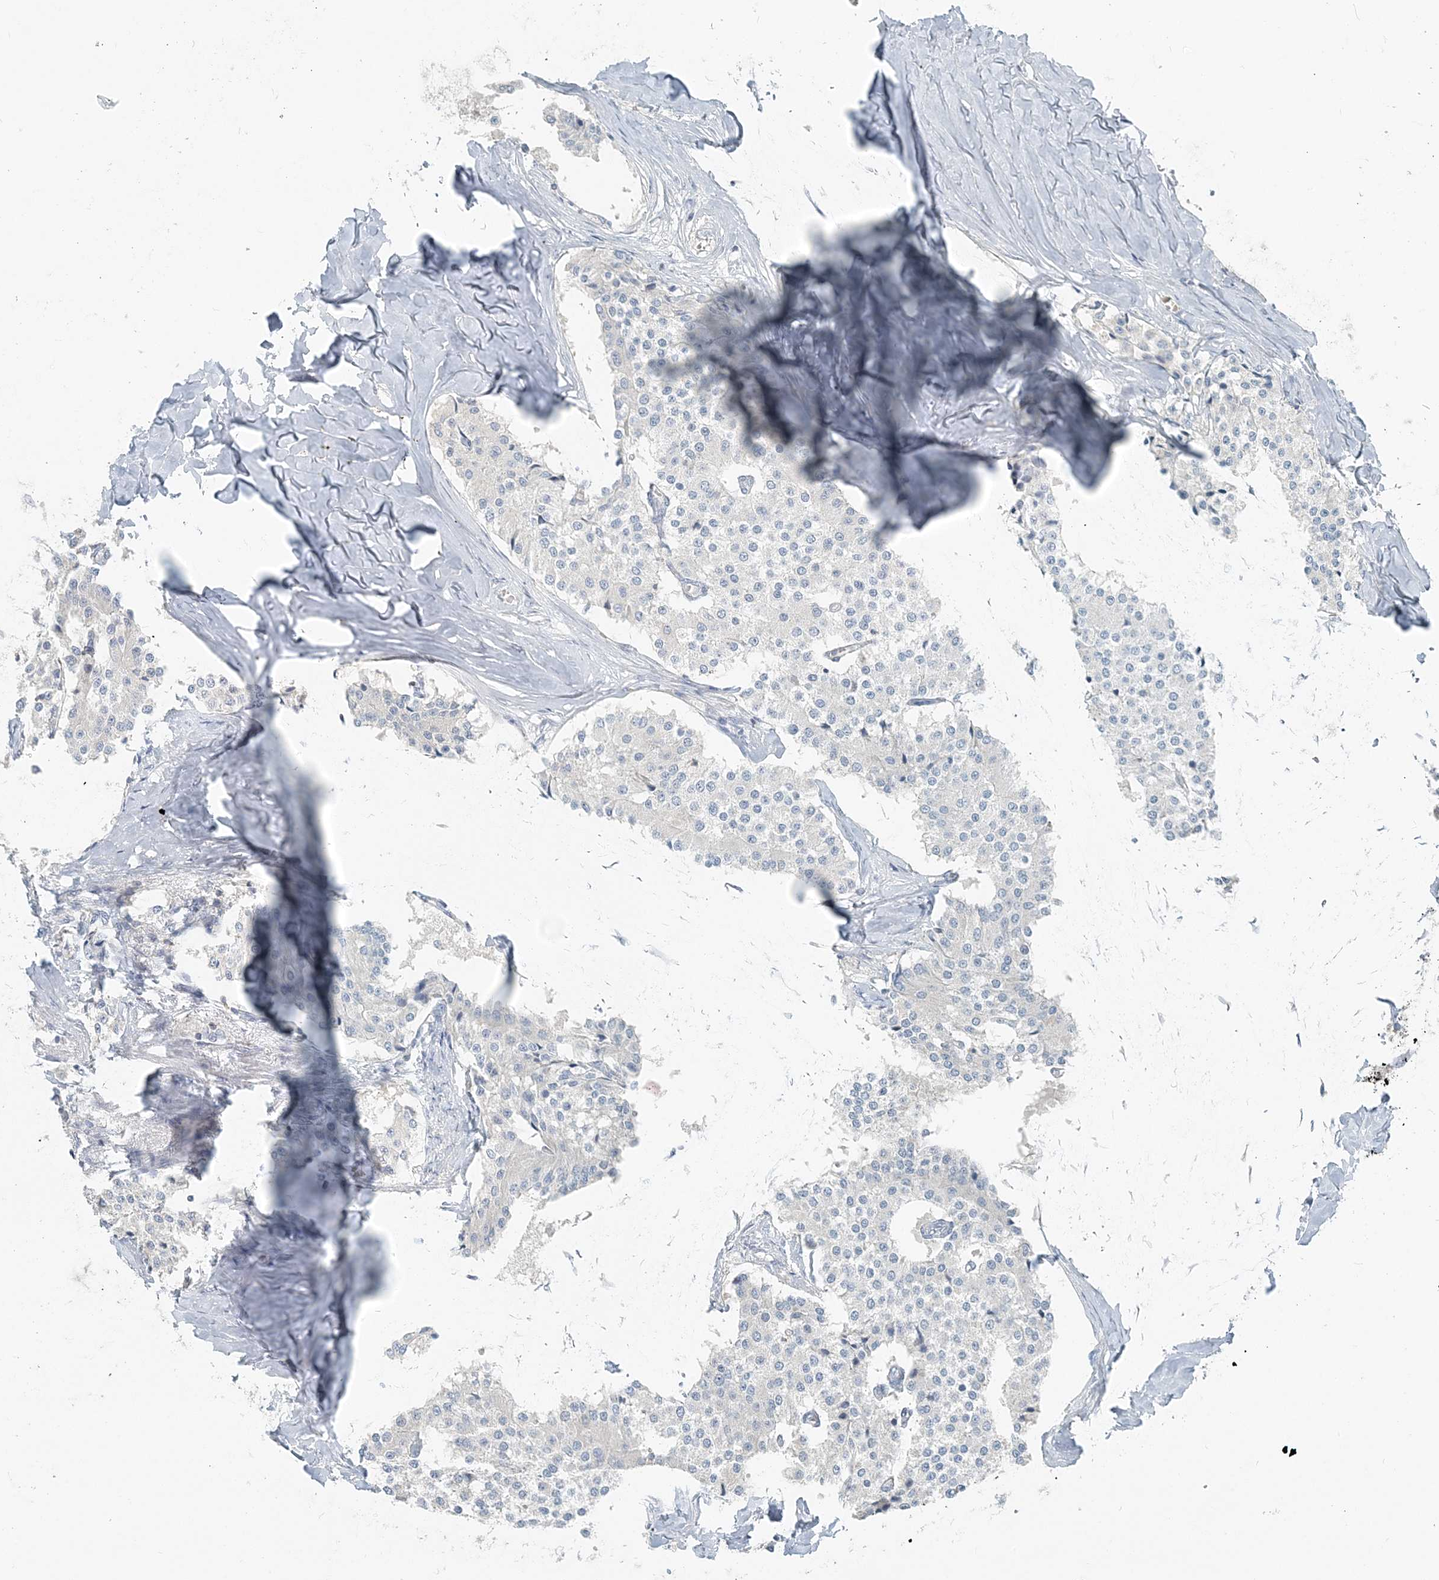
{"staining": {"intensity": "negative", "quantity": "none", "location": "none"}, "tissue": "carcinoid", "cell_type": "Tumor cells", "image_type": "cancer", "snomed": [{"axis": "morphology", "description": "Carcinoid, malignant, NOS"}, {"axis": "topography", "description": "Colon"}], "caption": "IHC of human carcinoid reveals no positivity in tumor cells. (IHC, brightfield microscopy, high magnification).", "gene": "NAA11", "patient": {"sex": "female", "age": 52}}